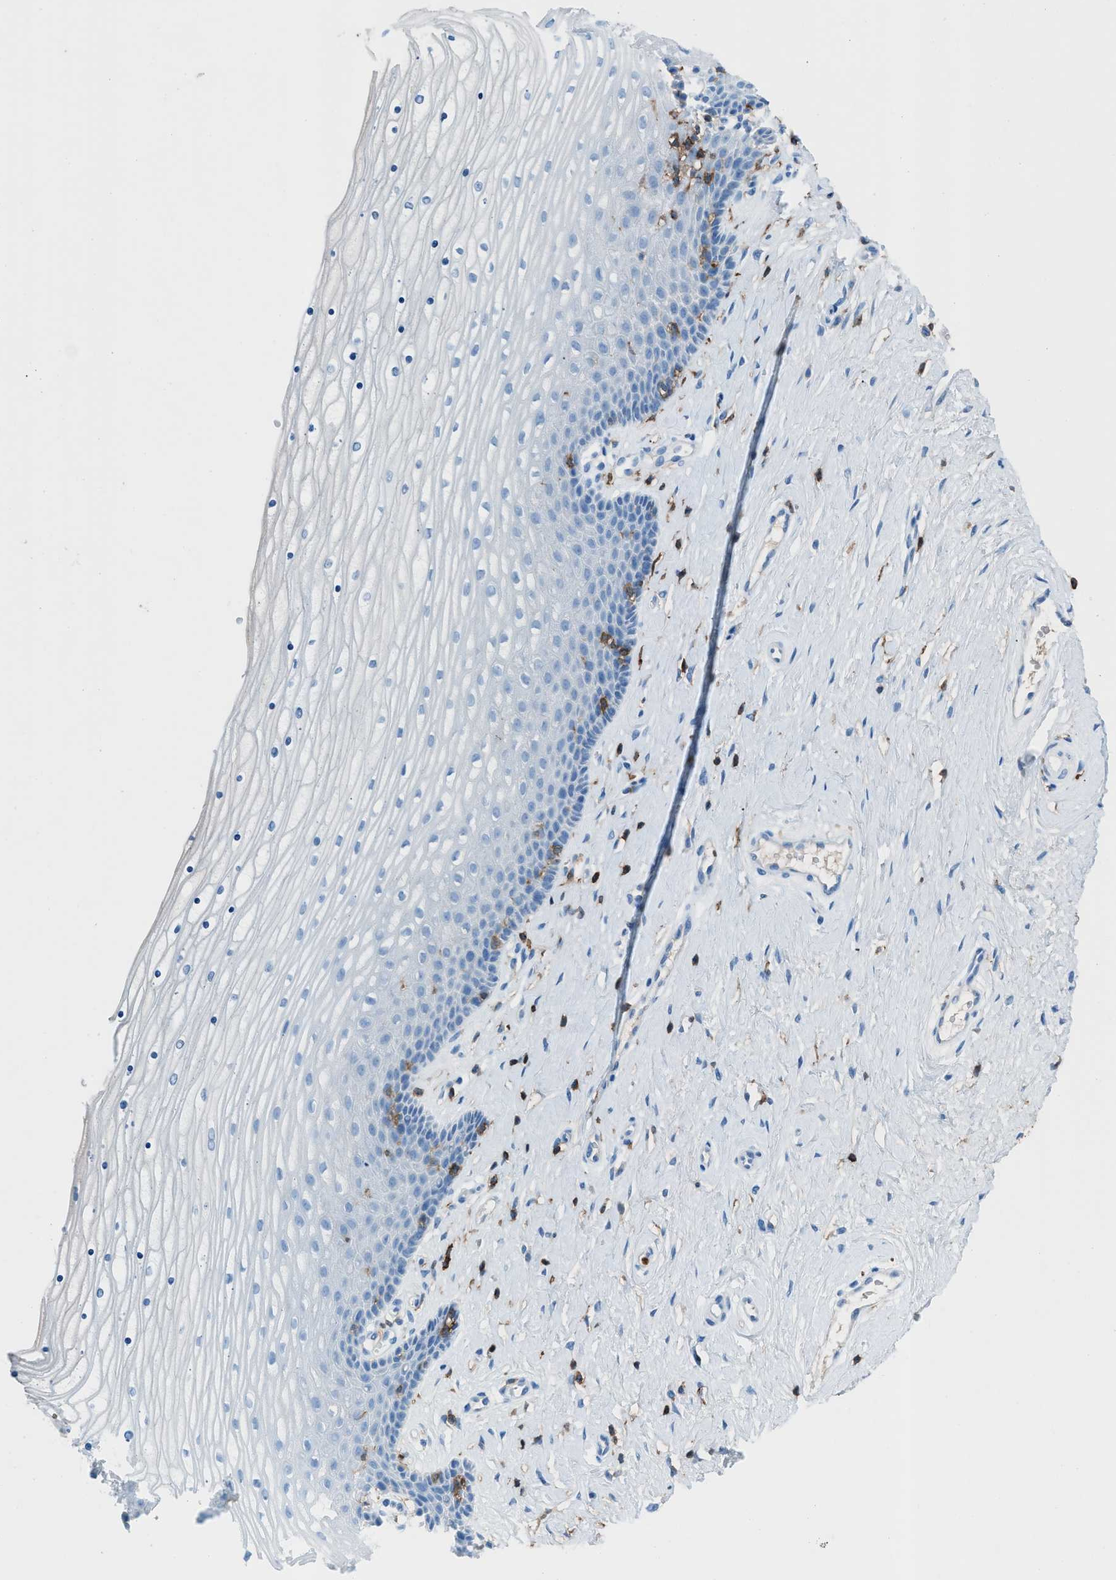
{"staining": {"intensity": "negative", "quantity": "none", "location": "none"}, "tissue": "cervix", "cell_type": "Glandular cells", "image_type": "normal", "snomed": [{"axis": "morphology", "description": "Normal tissue, NOS"}, {"axis": "topography", "description": "Cervix"}], "caption": "DAB immunohistochemical staining of unremarkable cervix shows no significant positivity in glandular cells. The staining was performed using DAB (3,3'-diaminobenzidine) to visualize the protein expression in brown, while the nuclei were stained in blue with hematoxylin (Magnification: 20x).", "gene": "ITGB2", "patient": {"sex": "female", "age": 39}}